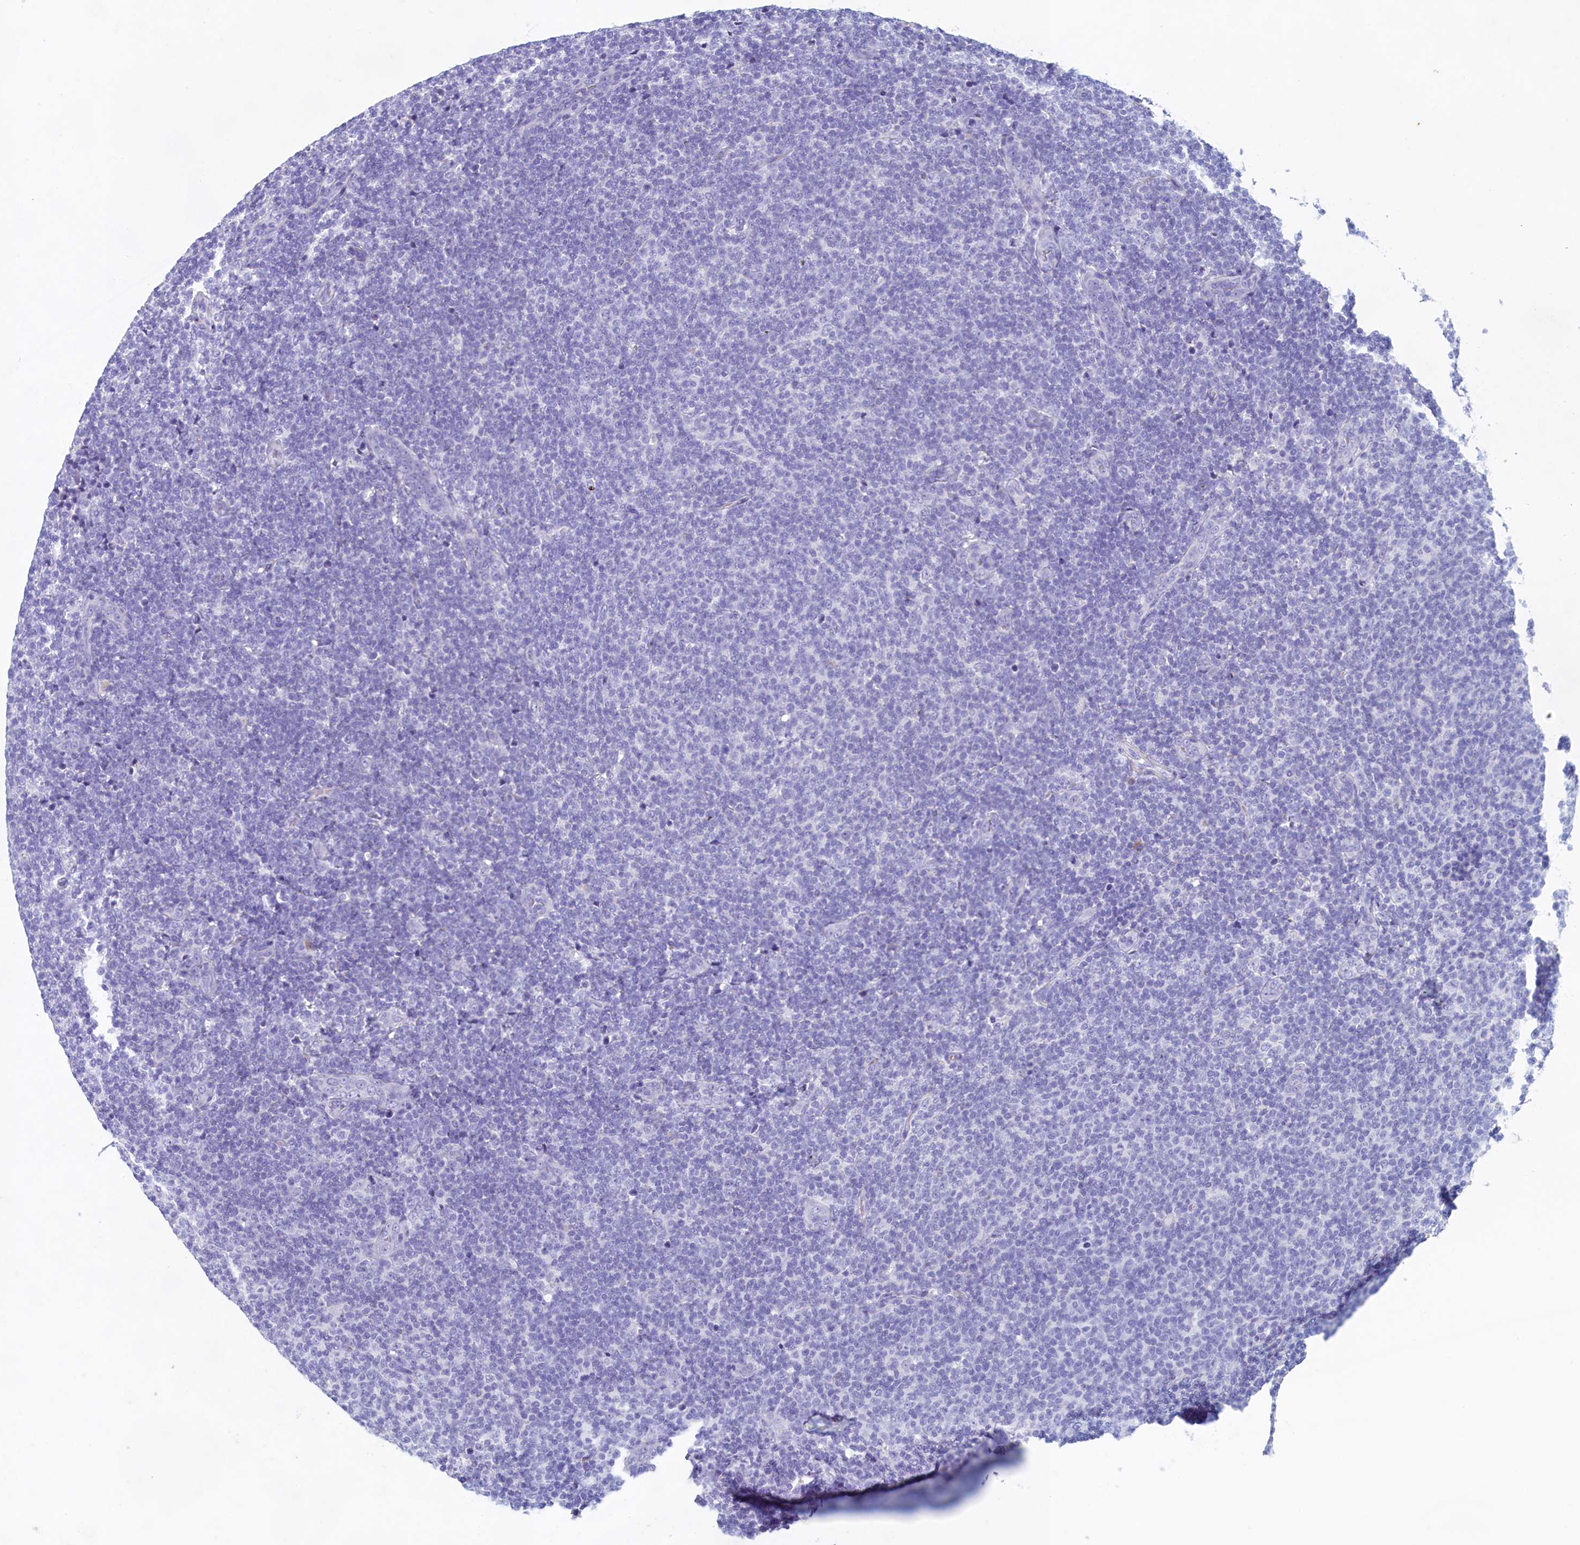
{"staining": {"intensity": "negative", "quantity": "none", "location": "none"}, "tissue": "lymphoma", "cell_type": "Tumor cells", "image_type": "cancer", "snomed": [{"axis": "morphology", "description": "Malignant lymphoma, non-Hodgkin's type, Low grade"}, {"axis": "topography", "description": "Lymph node"}], "caption": "DAB (3,3'-diaminobenzidine) immunohistochemical staining of human malignant lymphoma, non-Hodgkin's type (low-grade) reveals no significant positivity in tumor cells. The staining is performed using DAB brown chromogen with nuclei counter-stained in using hematoxylin.", "gene": "GUCA1C", "patient": {"sex": "male", "age": 66}}